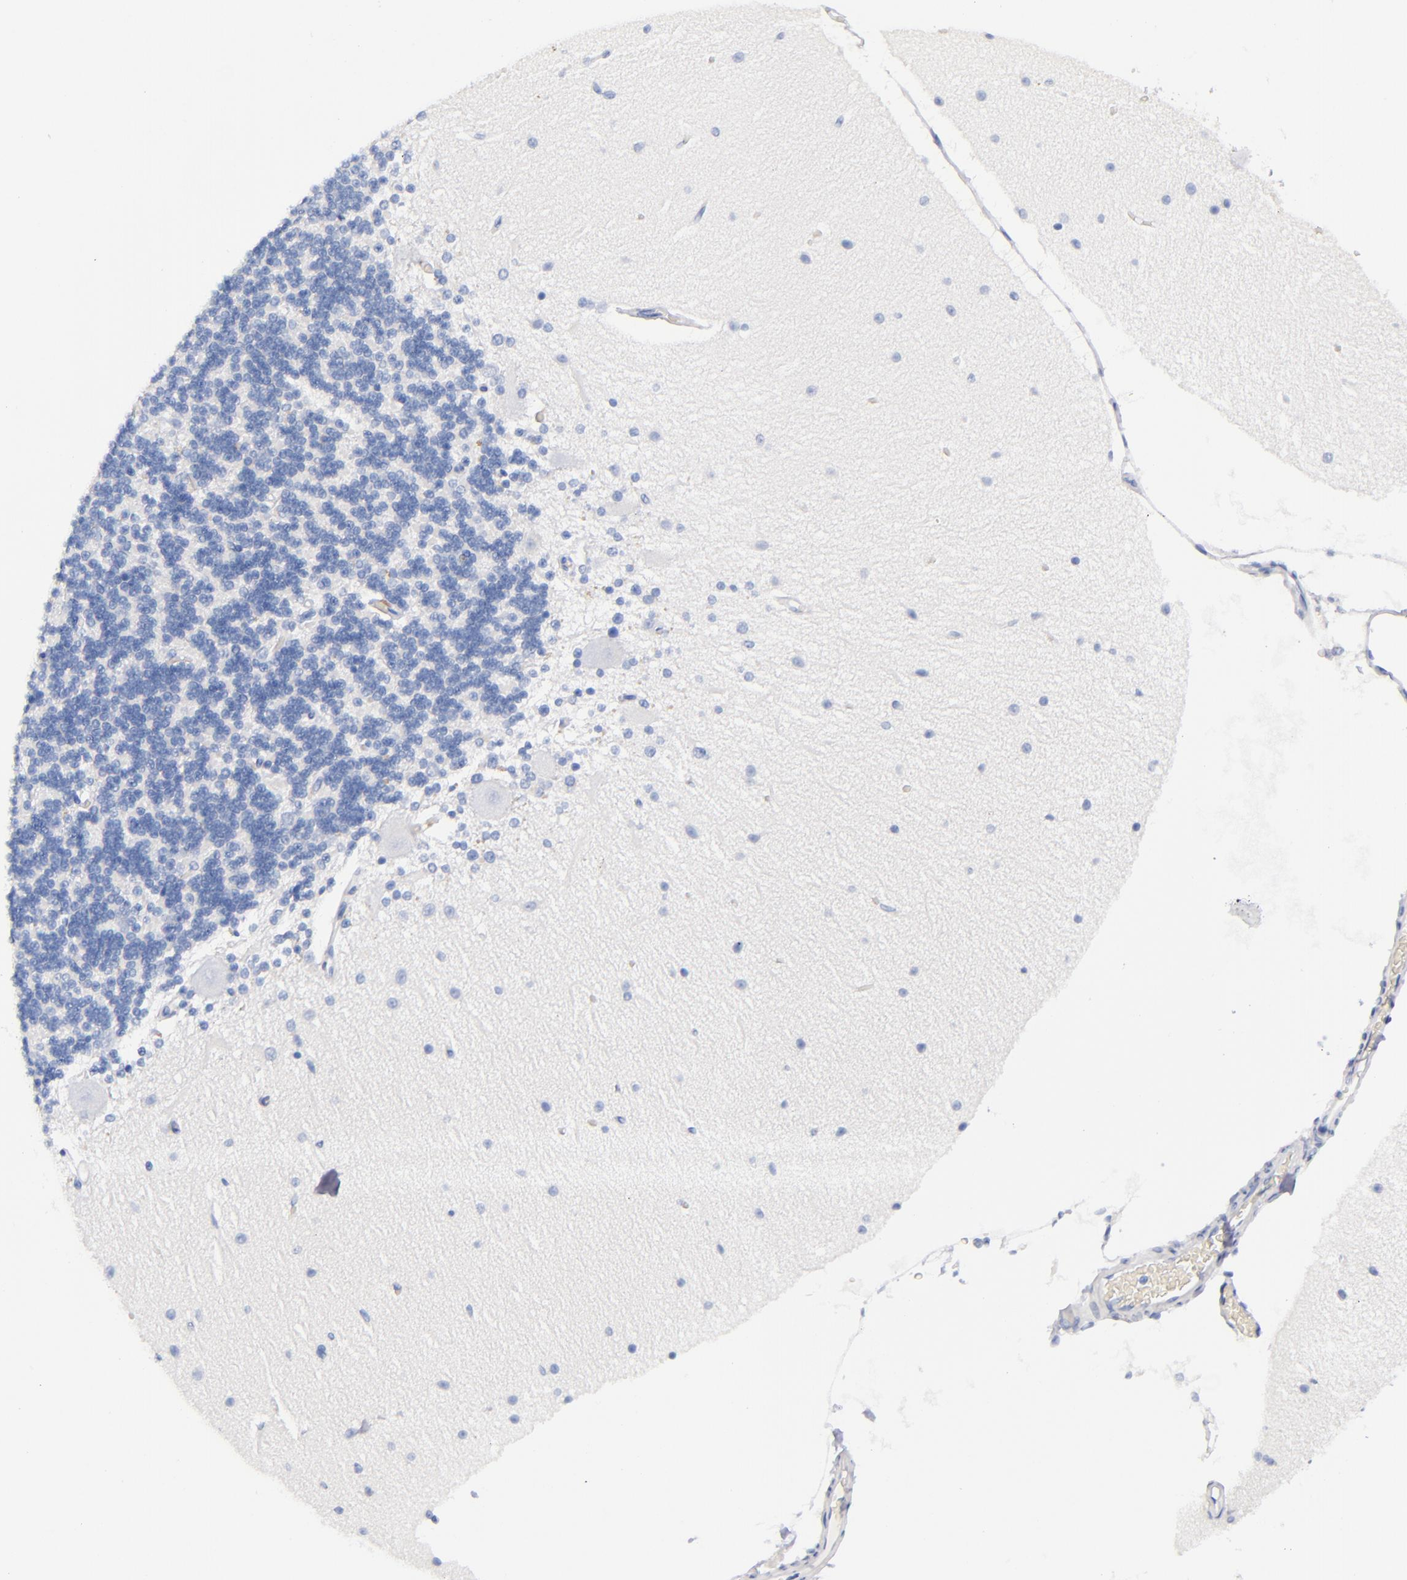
{"staining": {"intensity": "negative", "quantity": "none", "location": "none"}, "tissue": "cerebellum", "cell_type": "Cells in granular layer", "image_type": "normal", "snomed": [{"axis": "morphology", "description": "Normal tissue, NOS"}, {"axis": "topography", "description": "Cerebellum"}], "caption": "DAB (3,3'-diaminobenzidine) immunohistochemical staining of benign cerebellum exhibits no significant staining in cells in granular layer.", "gene": "MCM7", "patient": {"sex": "female", "age": 54}}